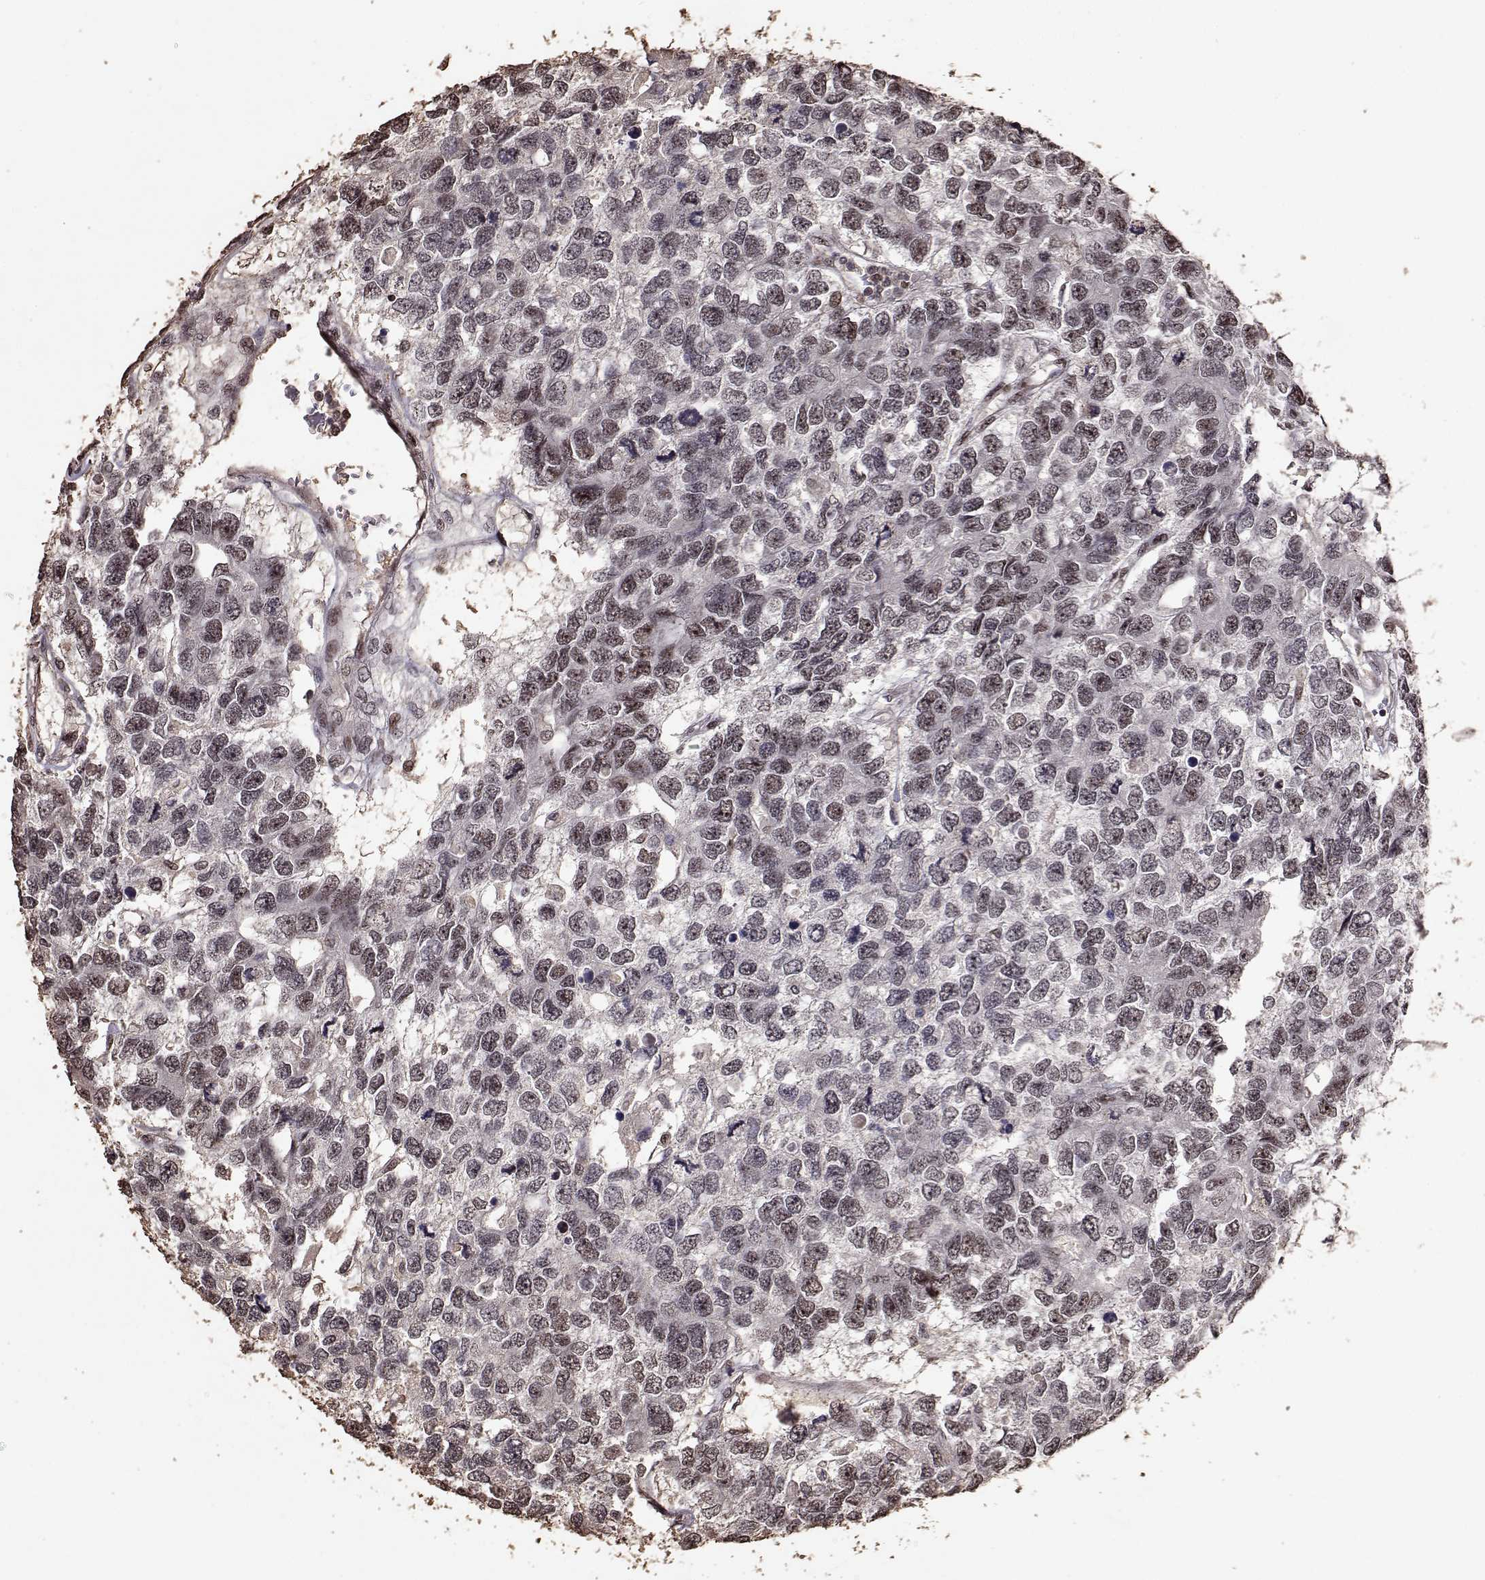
{"staining": {"intensity": "moderate", "quantity": ">75%", "location": "nuclear"}, "tissue": "testis cancer", "cell_type": "Tumor cells", "image_type": "cancer", "snomed": [{"axis": "morphology", "description": "Seminoma, NOS"}, {"axis": "topography", "description": "Testis"}], "caption": "A brown stain labels moderate nuclear positivity of a protein in human testis seminoma tumor cells. The staining was performed using DAB to visualize the protein expression in brown, while the nuclei were stained in blue with hematoxylin (Magnification: 20x).", "gene": "TOE1", "patient": {"sex": "male", "age": 52}}